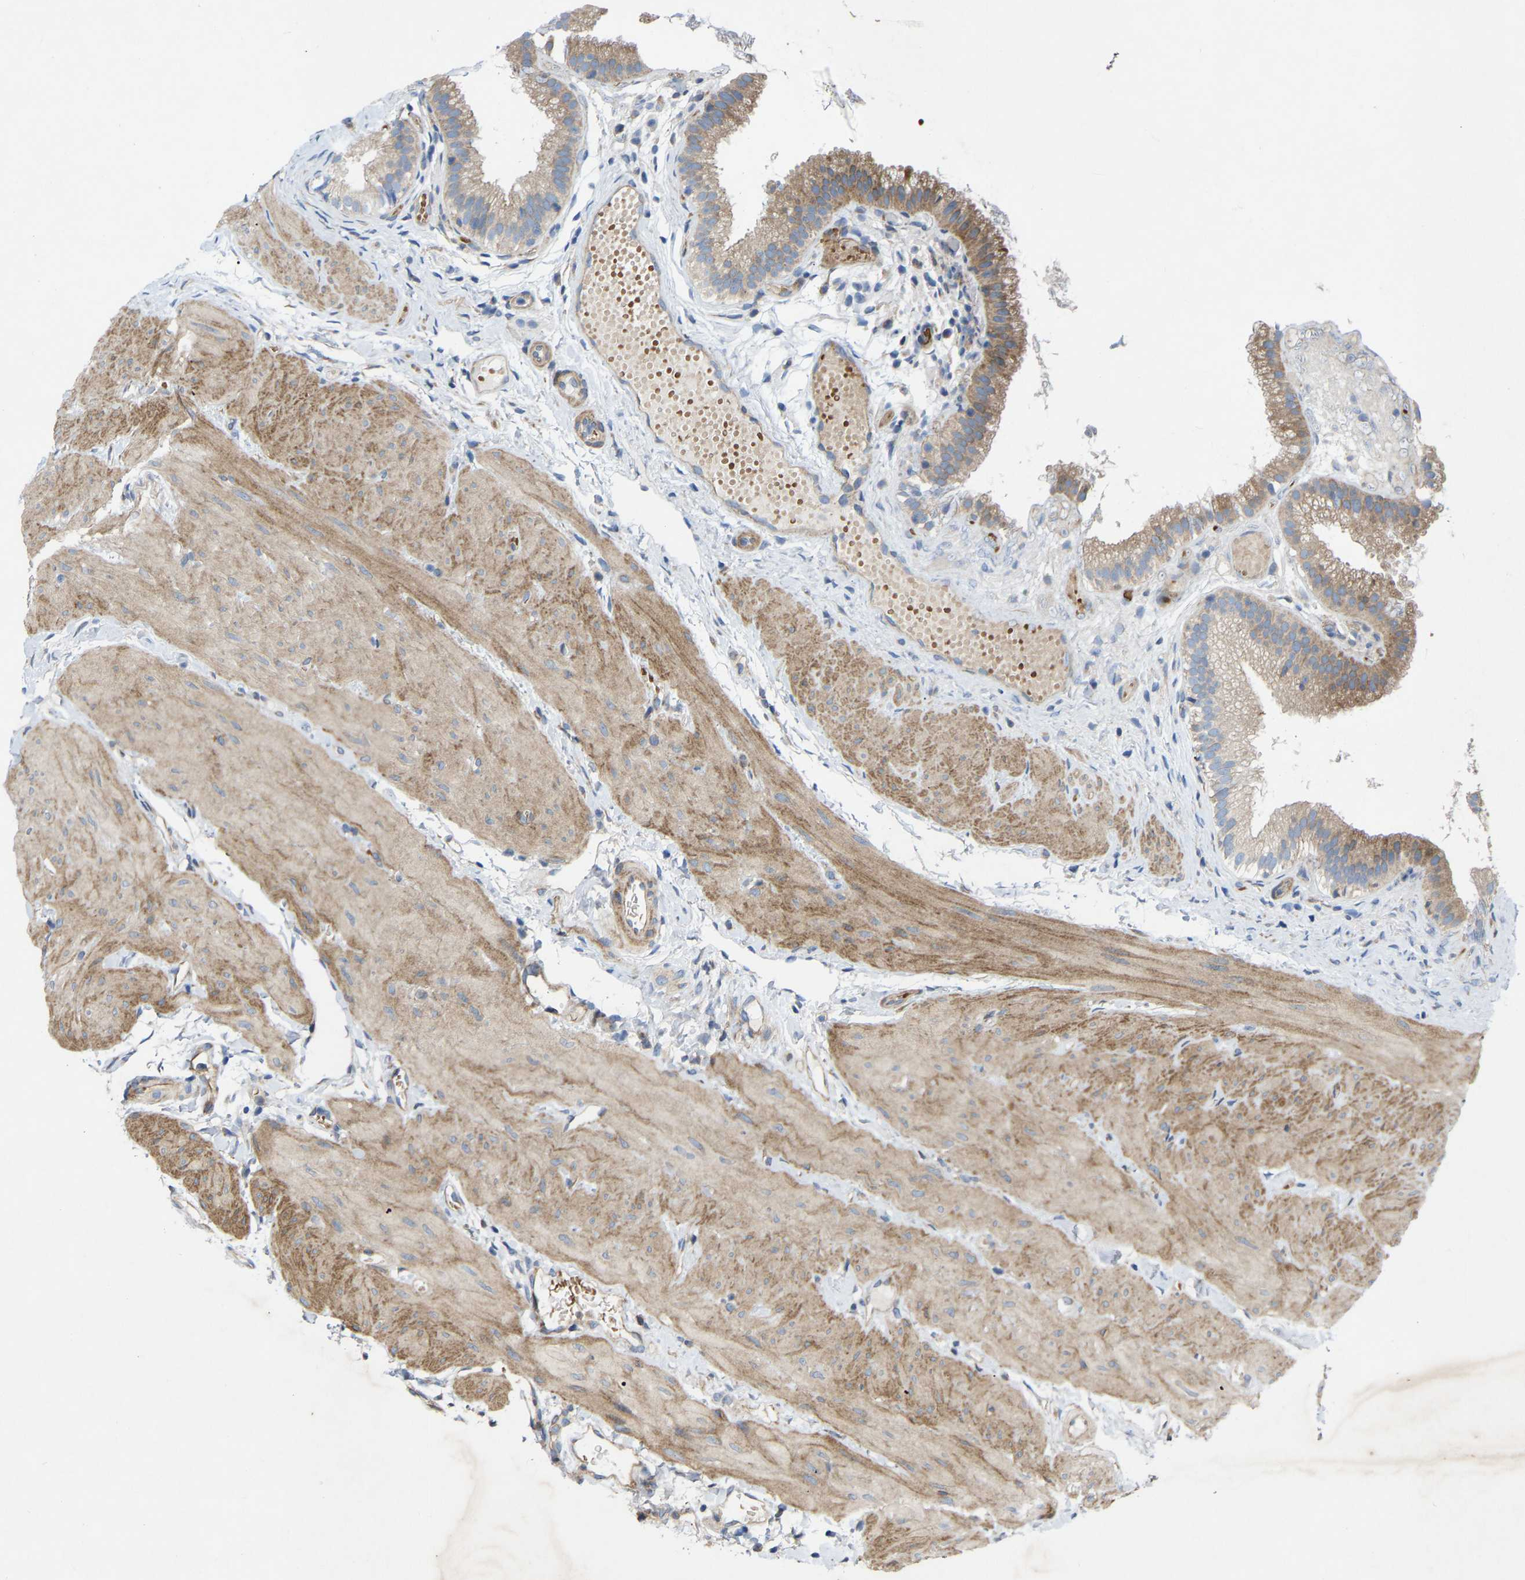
{"staining": {"intensity": "moderate", "quantity": ">75%", "location": "cytoplasmic/membranous"}, "tissue": "gallbladder", "cell_type": "Glandular cells", "image_type": "normal", "snomed": [{"axis": "morphology", "description": "Normal tissue, NOS"}, {"axis": "topography", "description": "Gallbladder"}], "caption": "Approximately >75% of glandular cells in normal gallbladder exhibit moderate cytoplasmic/membranous protein expression as visualized by brown immunohistochemical staining.", "gene": "TOR1B", "patient": {"sex": "female", "age": 26}}